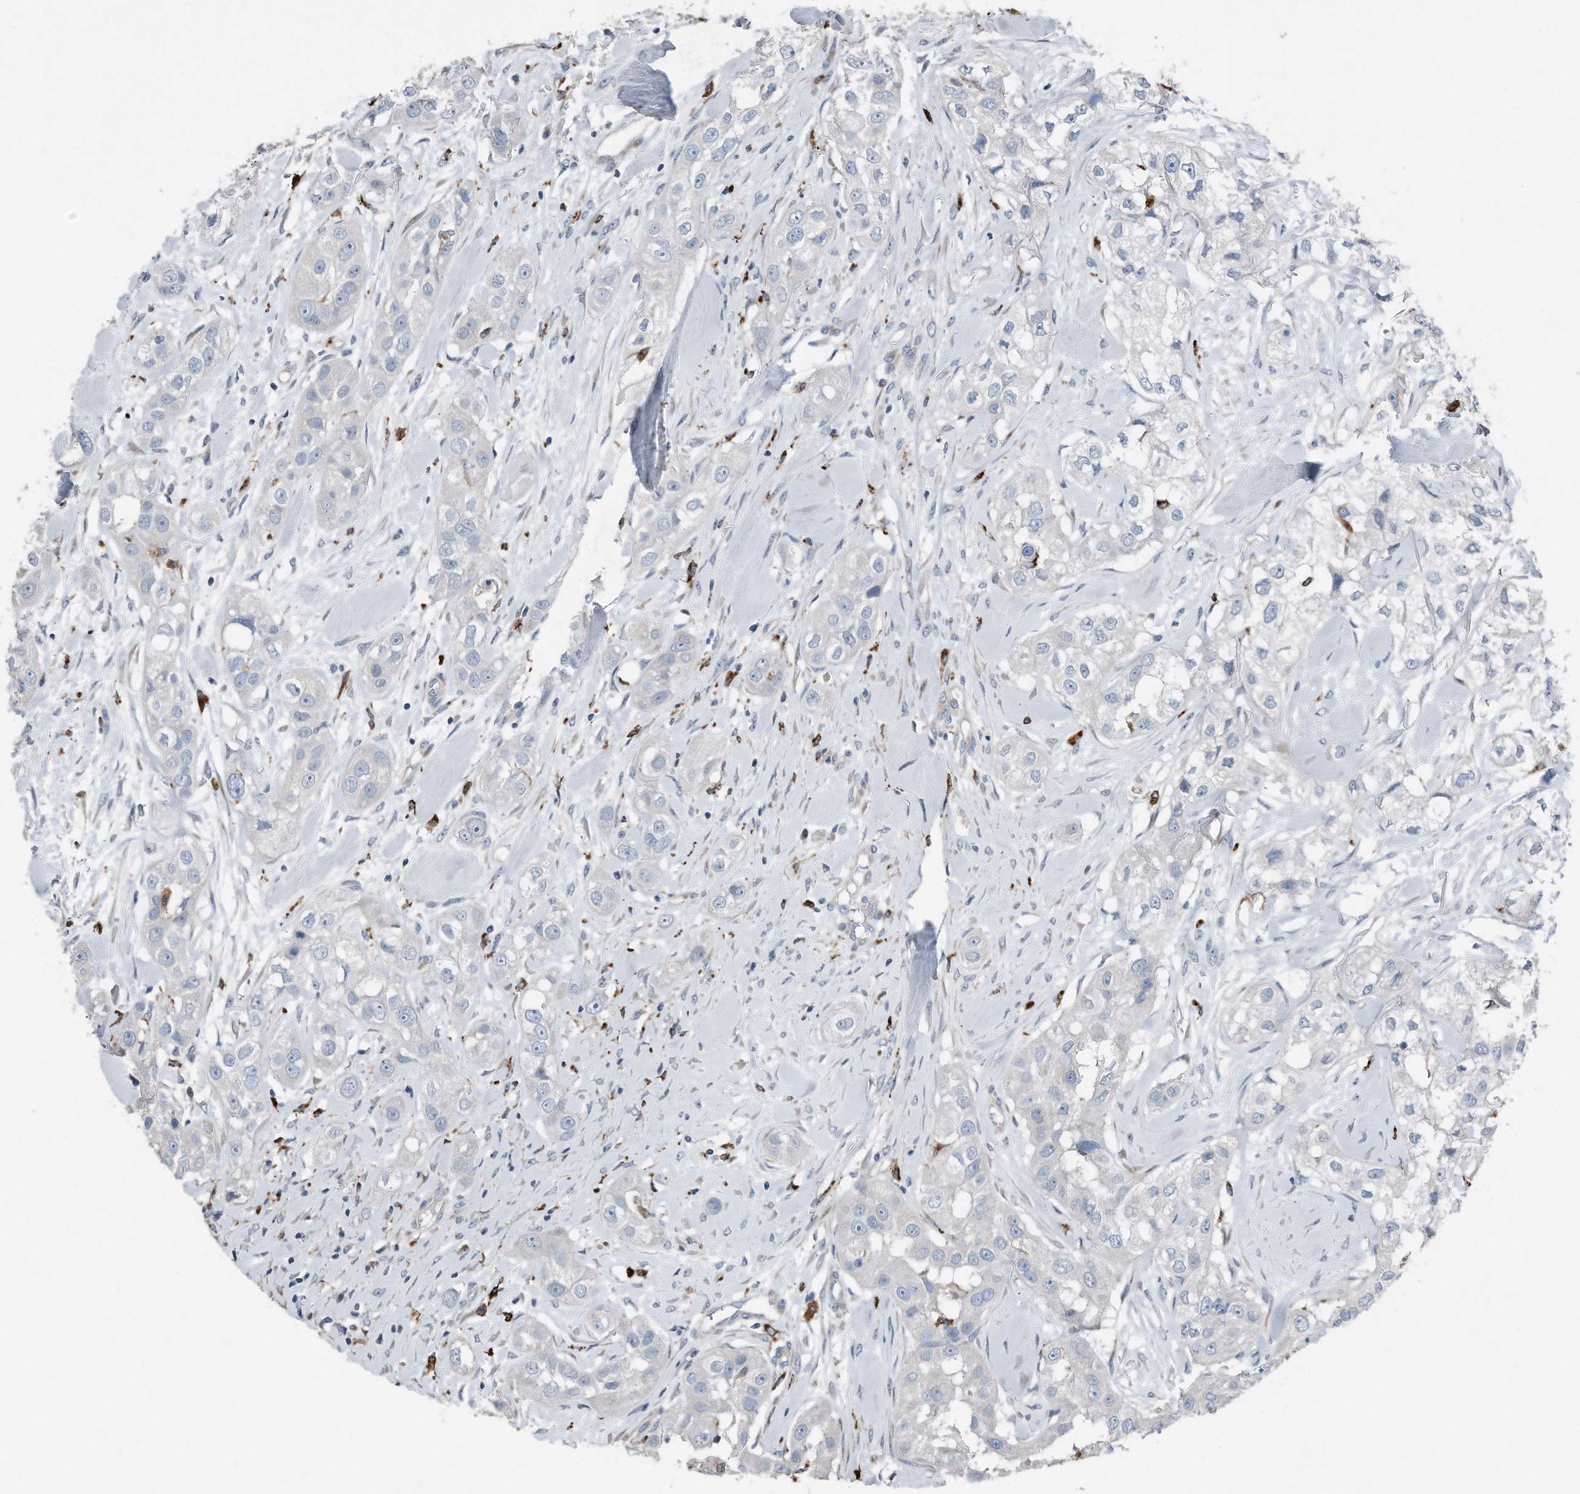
{"staining": {"intensity": "negative", "quantity": "none", "location": "none"}, "tissue": "head and neck cancer", "cell_type": "Tumor cells", "image_type": "cancer", "snomed": [{"axis": "morphology", "description": "Normal tissue, NOS"}, {"axis": "morphology", "description": "Squamous cell carcinoma, NOS"}, {"axis": "topography", "description": "Skeletal muscle"}, {"axis": "topography", "description": "Head-Neck"}], "caption": "This is an immunohistochemistry photomicrograph of human head and neck cancer. There is no staining in tumor cells.", "gene": "ZNF772", "patient": {"sex": "male", "age": 51}}